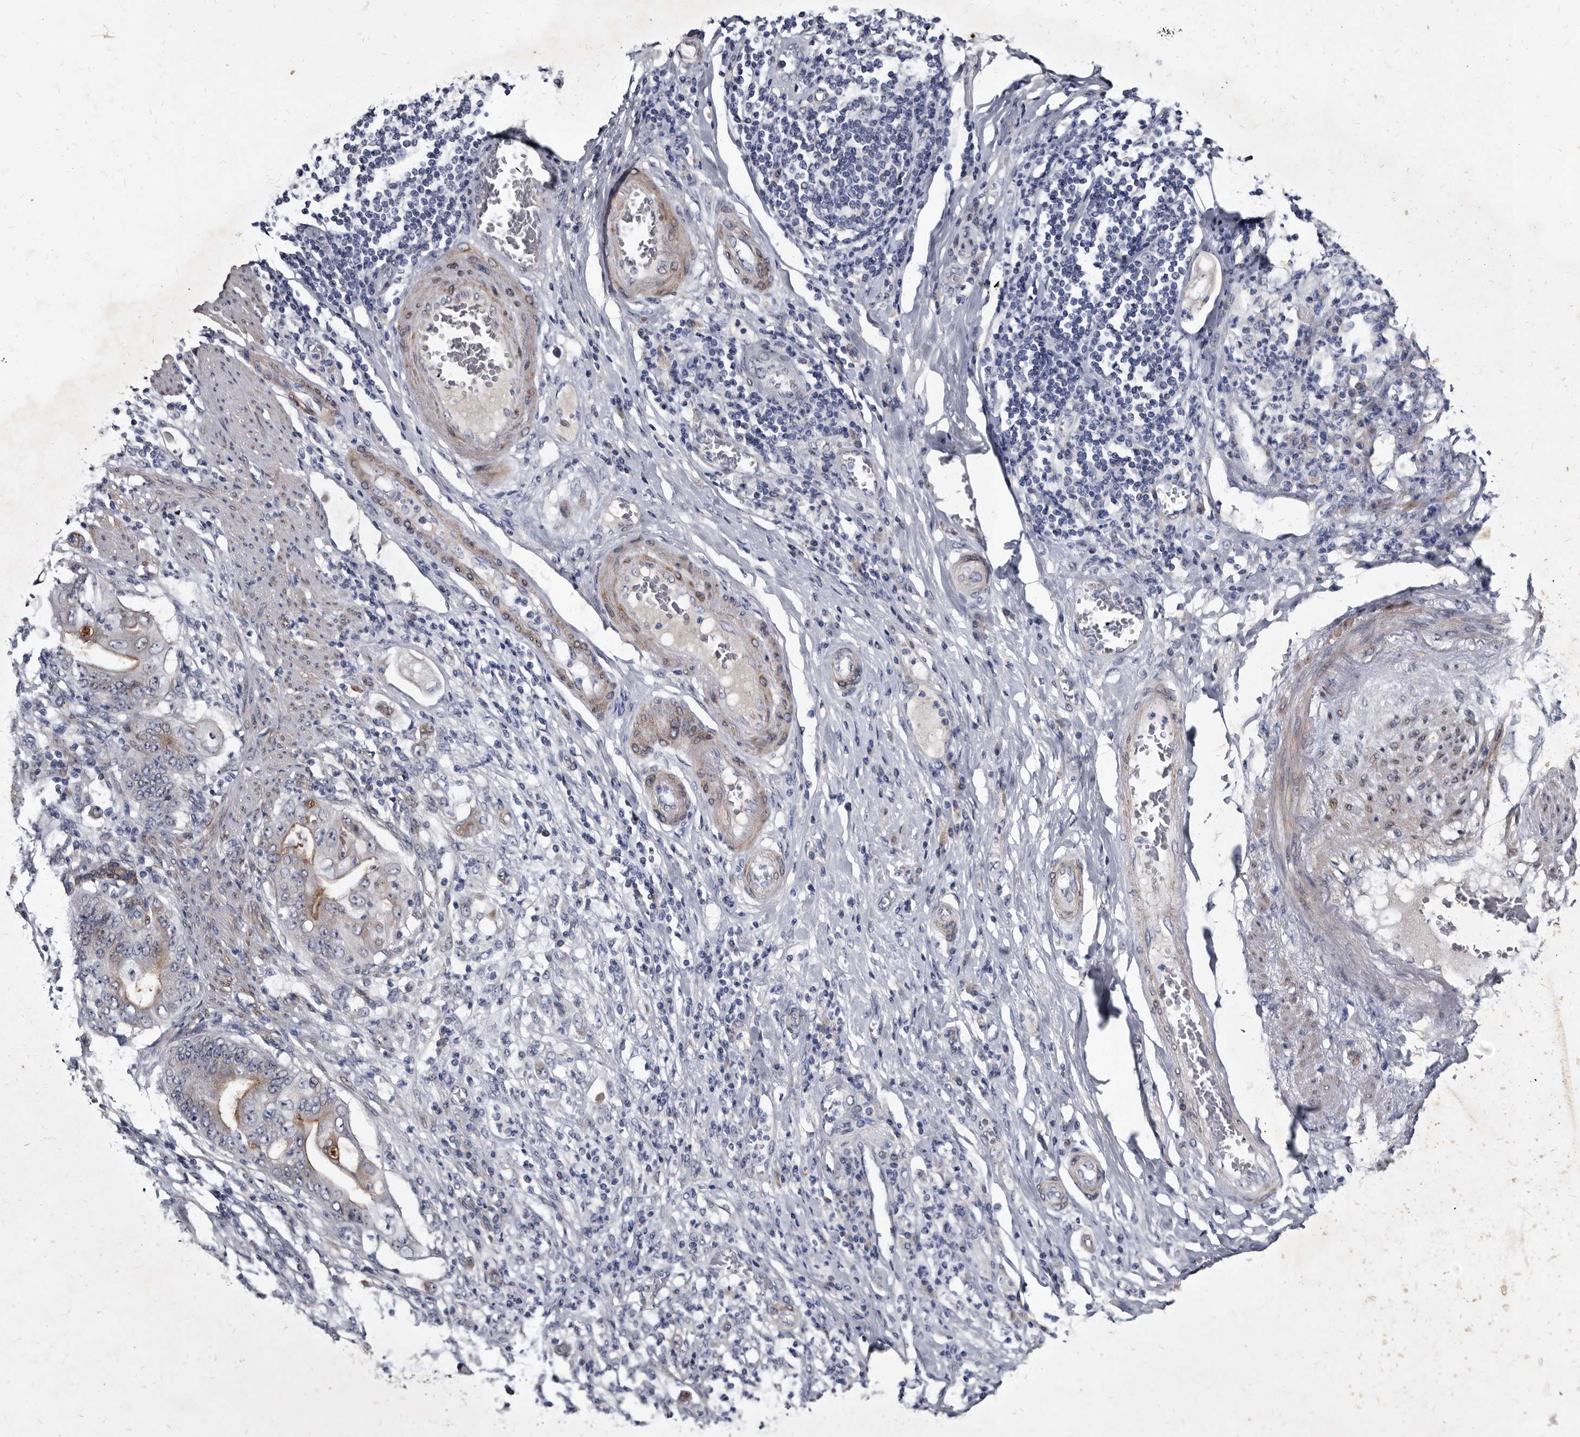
{"staining": {"intensity": "moderate", "quantity": "25%-75%", "location": "cytoplasmic/membranous"}, "tissue": "stomach cancer", "cell_type": "Tumor cells", "image_type": "cancer", "snomed": [{"axis": "morphology", "description": "Adenocarcinoma, NOS"}, {"axis": "topography", "description": "Stomach"}], "caption": "Moderate cytoplasmic/membranous staining is appreciated in about 25%-75% of tumor cells in stomach cancer (adenocarcinoma). (Stains: DAB in brown, nuclei in blue, Microscopy: brightfield microscopy at high magnification).", "gene": "PRSS8", "patient": {"sex": "female", "age": 73}}